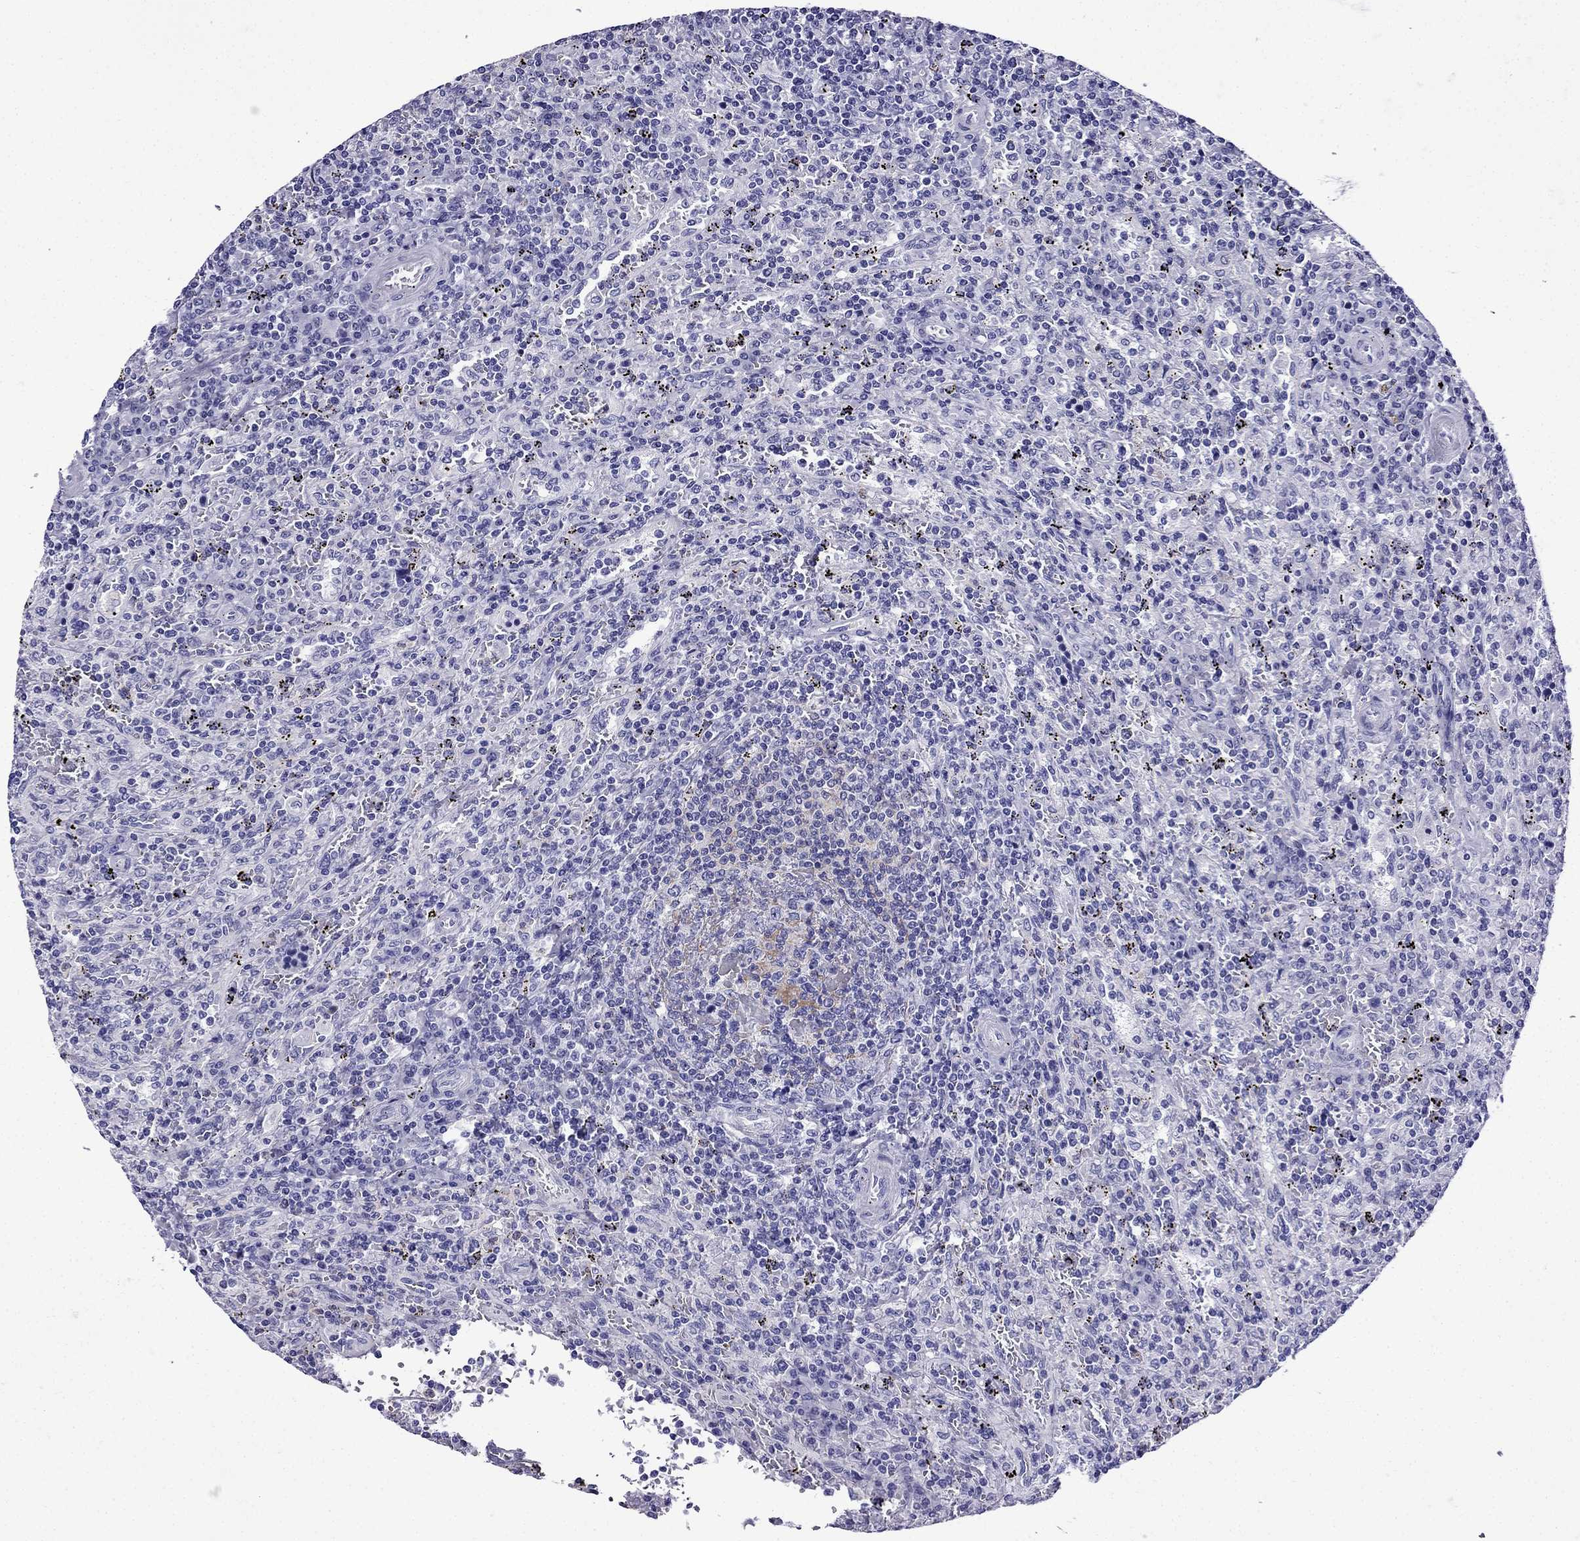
{"staining": {"intensity": "negative", "quantity": "none", "location": "none"}, "tissue": "lymphoma", "cell_type": "Tumor cells", "image_type": "cancer", "snomed": [{"axis": "morphology", "description": "Malignant lymphoma, non-Hodgkin's type, Low grade"}, {"axis": "topography", "description": "Spleen"}], "caption": "Lymphoma was stained to show a protein in brown. There is no significant positivity in tumor cells. (DAB (3,3'-diaminobenzidine) immunohistochemistry, high magnification).", "gene": "ERC2", "patient": {"sex": "male", "age": 62}}